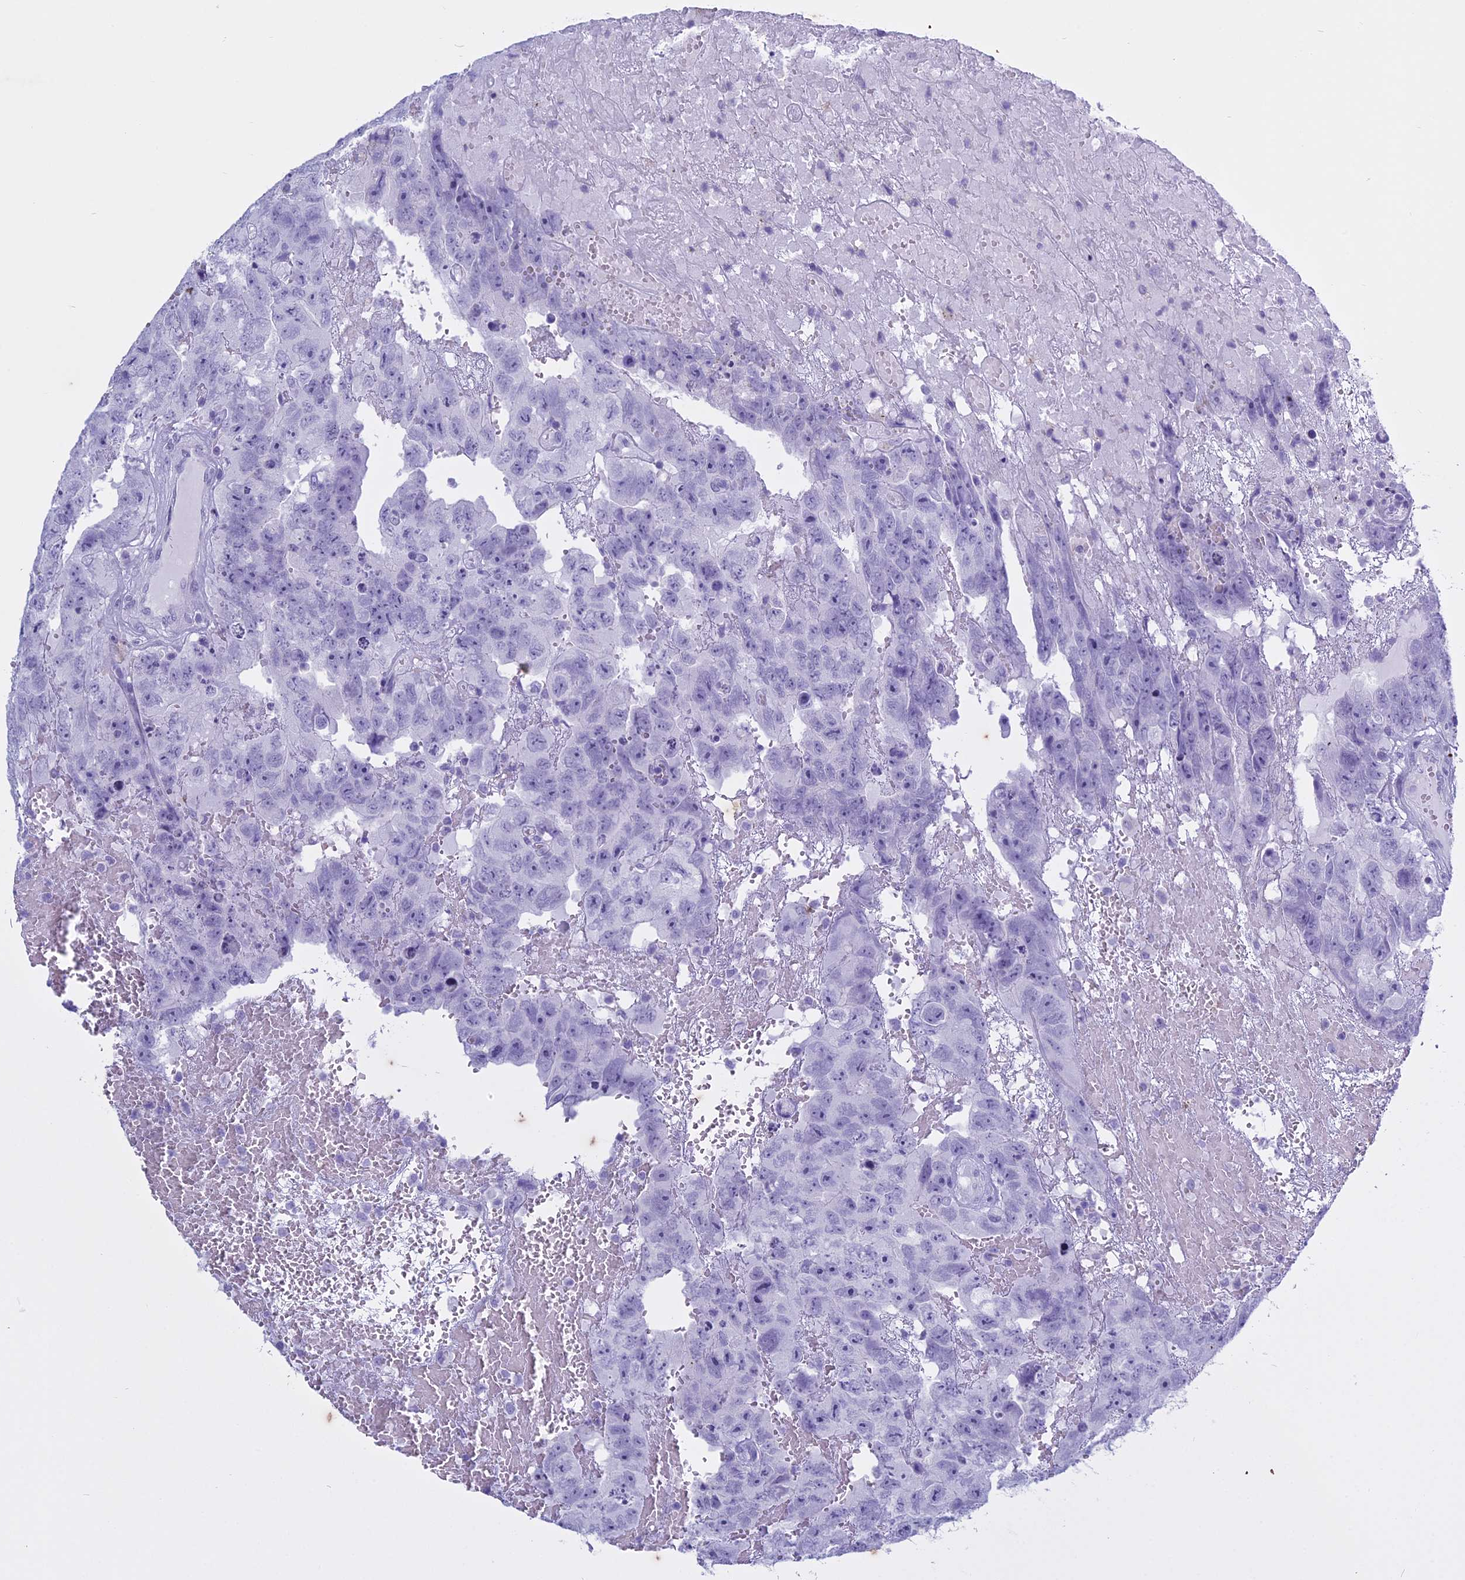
{"staining": {"intensity": "negative", "quantity": "none", "location": "none"}, "tissue": "testis cancer", "cell_type": "Tumor cells", "image_type": "cancer", "snomed": [{"axis": "morphology", "description": "Carcinoma, Embryonal, NOS"}, {"axis": "topography", "description": "Testis"}], "caption": "The photomicrograph exhibits no significant staining in tumor cells of testis cancer.", "gene": "HMGB4", "patient": {"sex": "male", "age": 45}}